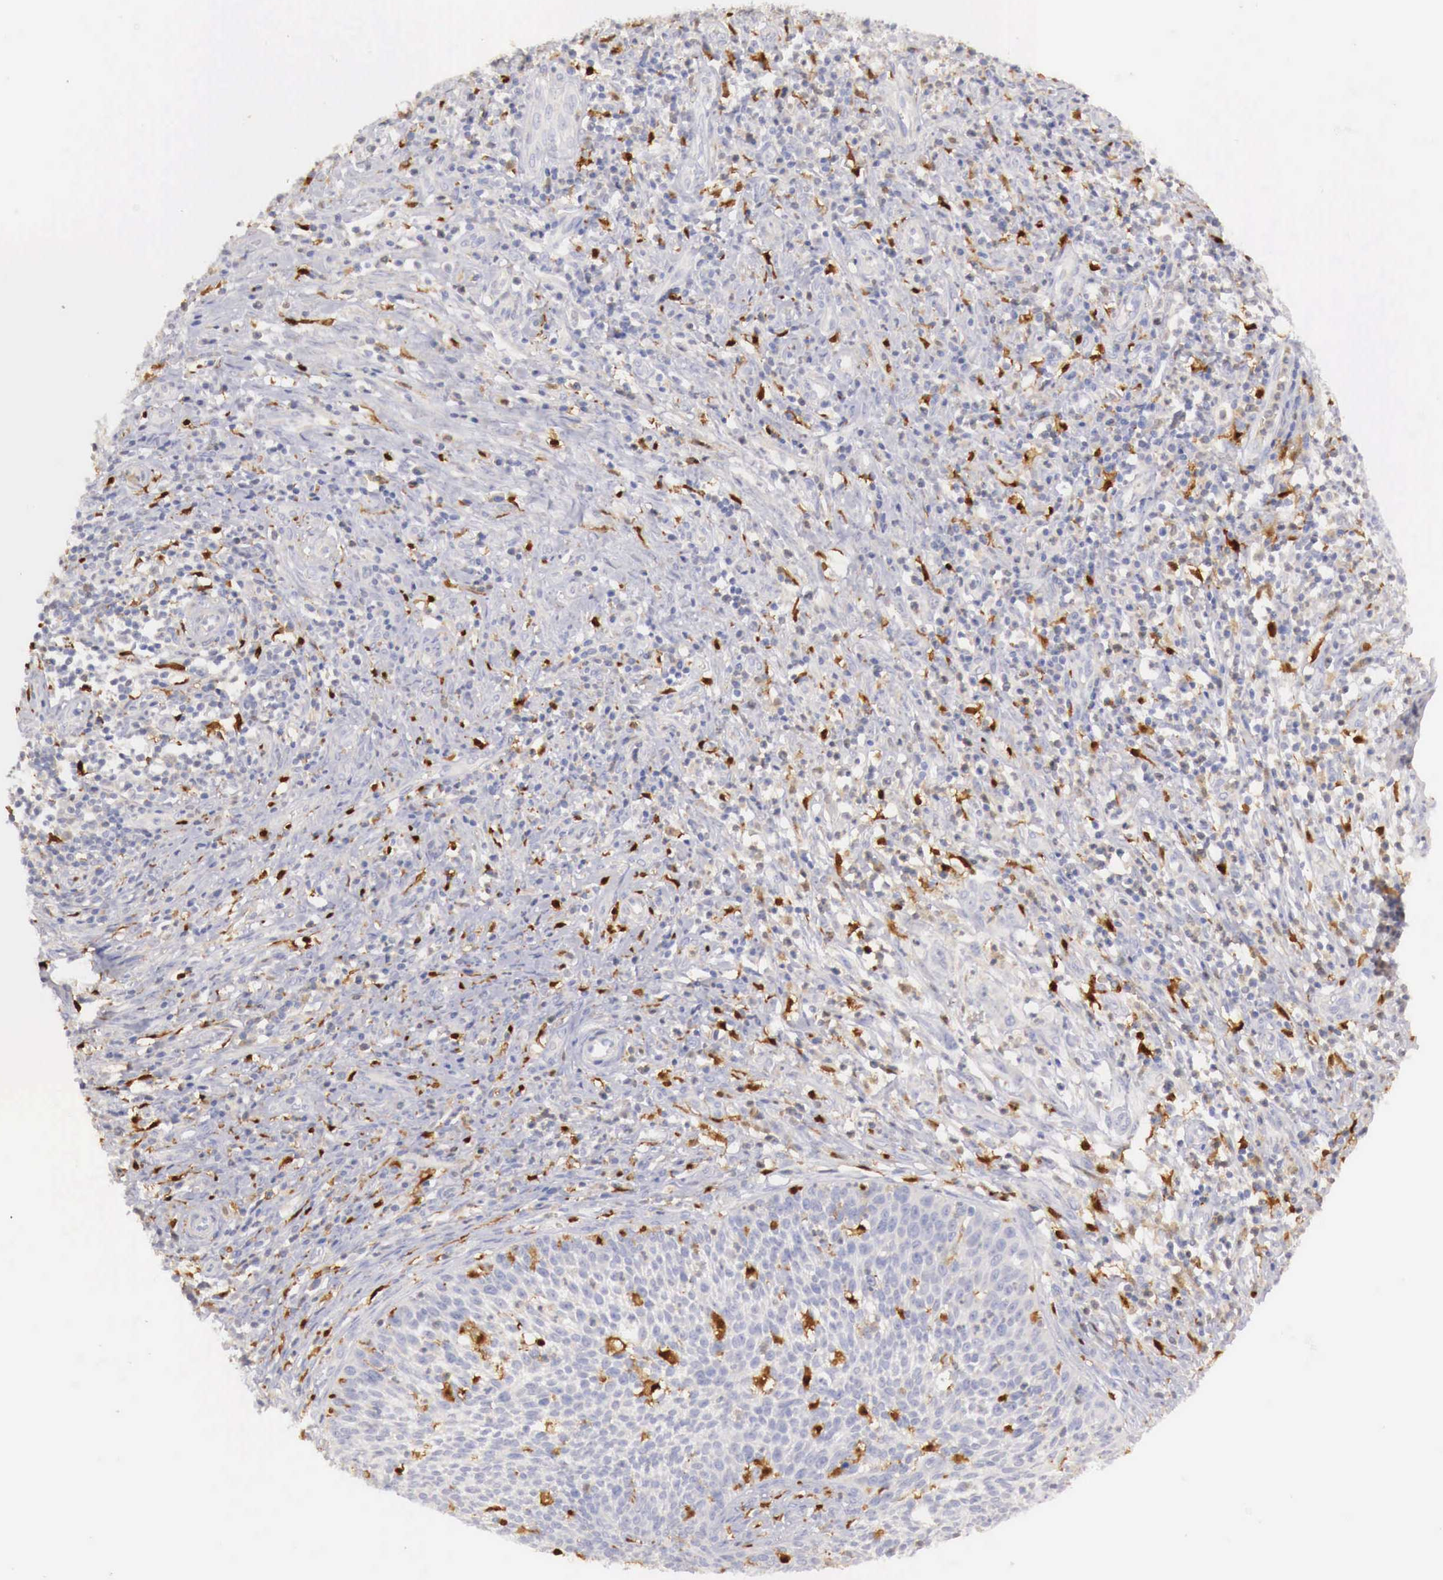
{"staining": {"intensity": "weak", "quantity": "<25%", "location": "cytoplasmic/membranous"}, "tissue": "cervical cancer", "cell_type": "Tumor cells", "image_type": "cancer", "snomed": [{"axis": "morphology", "description": "Squamous cell carcinoma, NOS"}, {"axis": "topography", "description": "Cervix"}], "caption": "IHC of cervical squamous cell carcinoma displays no positivity in tumor cells.", "gene": "RENBP", "patient": {"sex": "female", "age": 41}}